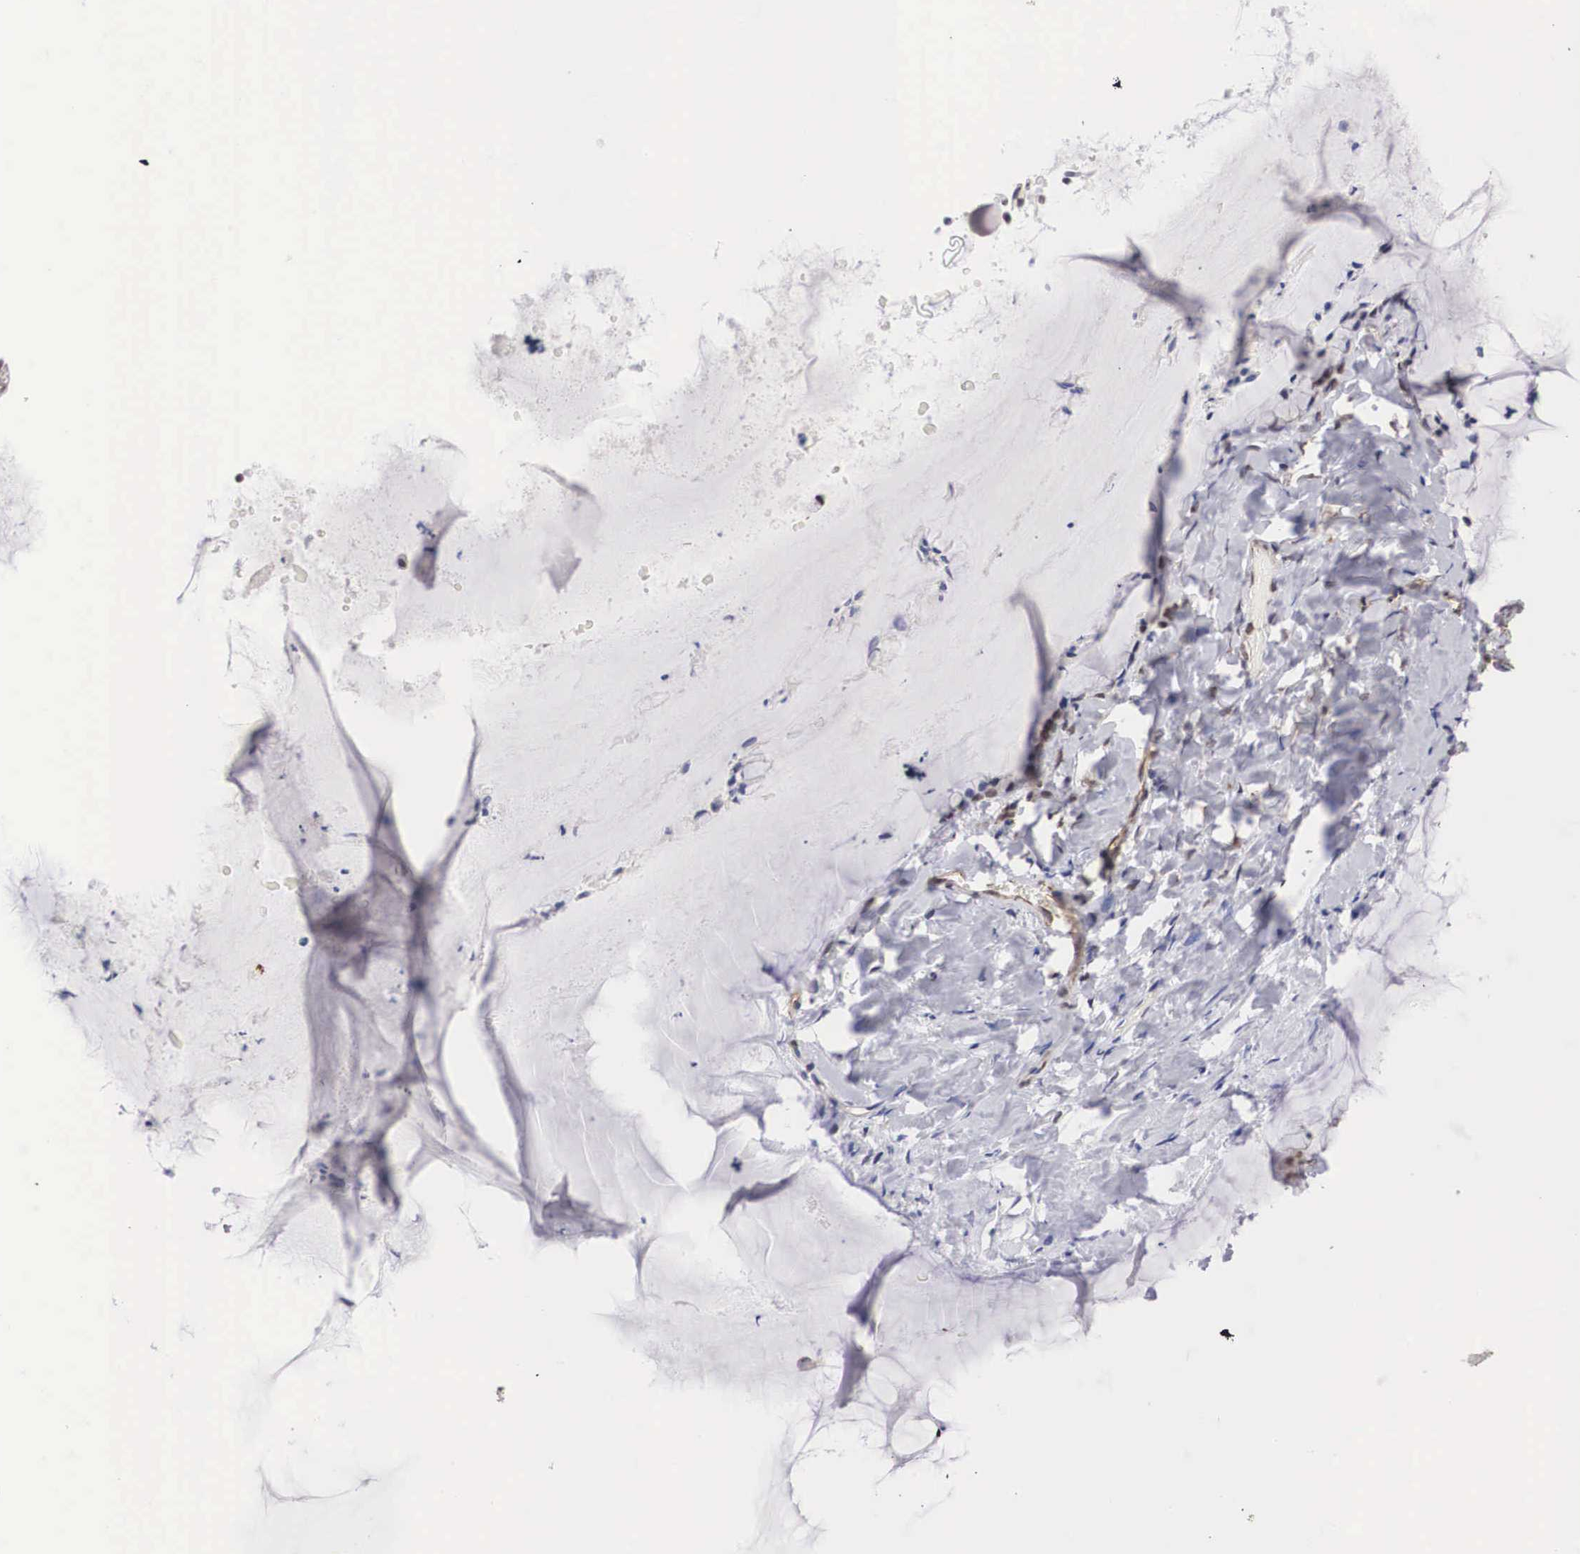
{"staining": {"intensity": "moderate", "quantity": ">75%", "location": "nuclear"}, "tissue": "ovarian cancer", "cell_type": "Tumor cells", "image_type": "cancer", "snomed": [{"axis": "morphology", "description": "Cystadenocarcinoma, mucinous, NOS"}, {"axis": "topography", "description": "Ovary"}], "caption": "Human ovarian mucinous cystadenocarcinoma stained for a protein (brown) demonstrates moderate nuclear positive positivity in about >75% of tumor cells.", "gene": "MORC2", "patient": {"sex": "female", "age": 41}}